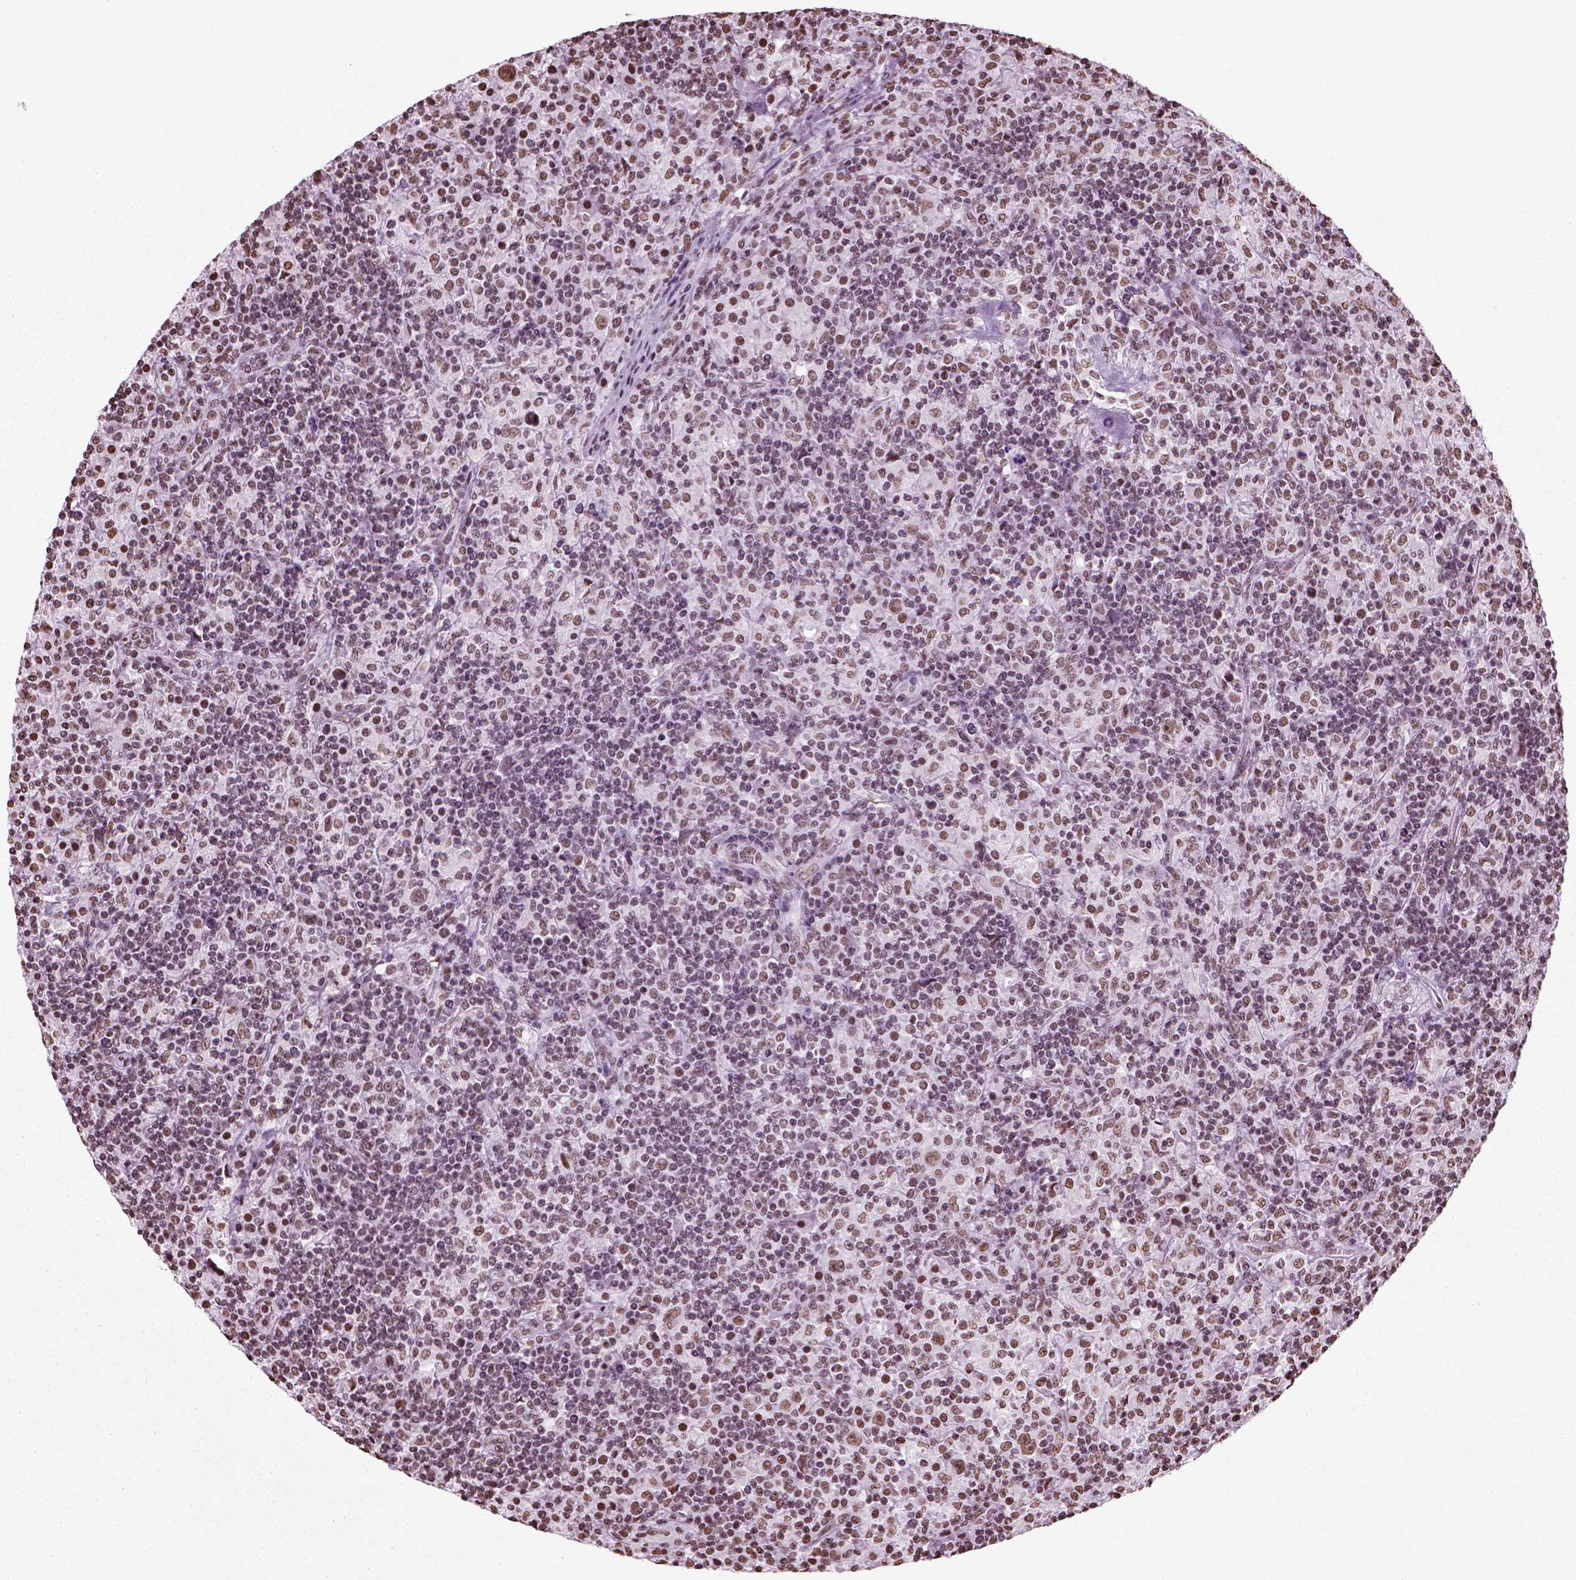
{"staining": {"intensity": "moderate", "quantity": ">75%", "location": "nuclear"}, "tissue": "lymphoma", "cell_type": "Tumor cells", "image_type": "cancer", "snomed": [{"axis": "morphology", "description": "Hodgkin's disease, NOS"}, {"axis": "topography", "description": "Lymph node"}], "caption": "This photomicrograph reveals Hodgkin's disease stained with immunohistochemistry to label a protein in brown. The nuclear of tumor cells show moderate positivity for the protein. Nuclei are counter-stained blue.", "gene": "POLR1H", "patient": {"sex": "male", "age": 70}}